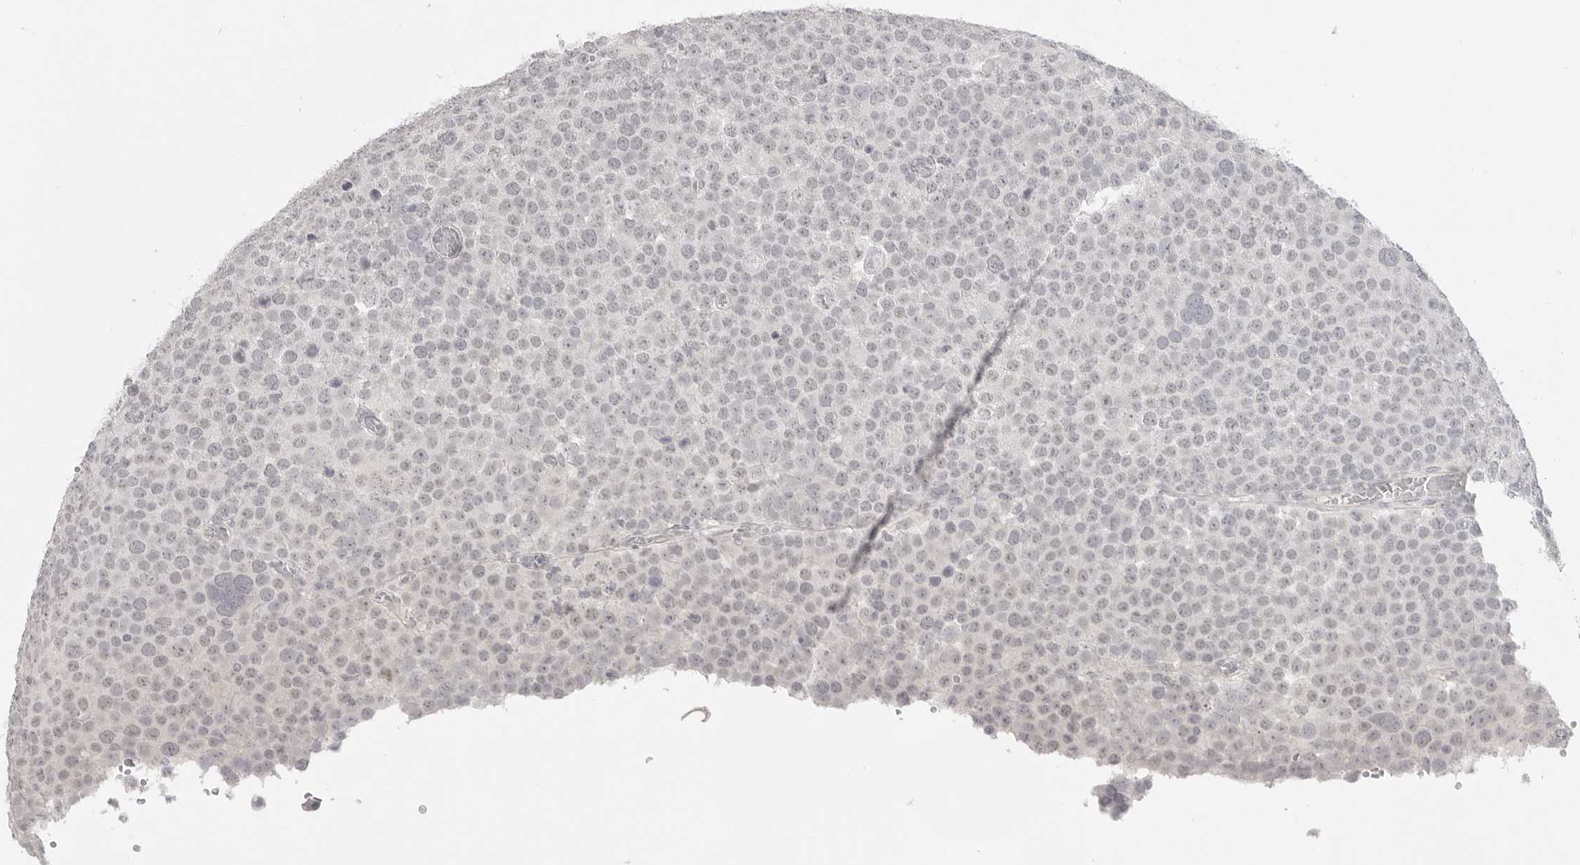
{"staining": {"intensity": "negative", "quantity": "none", "location": "none"}, "tissue": "testis cancer", "cell_type": "Tumor cells", "image_type": "cancer", "snomed": [{"axis": "morphology", "description": "Seminoma, NOS"}, {"axis": "topography", "description": "Testis"}], "caption": "Histopathology image shows no significant protein positivity in tumor cells of testis cancer (seminoma).", "gene": "KLK11", "patient": {"sex": "male", "age": 71}}